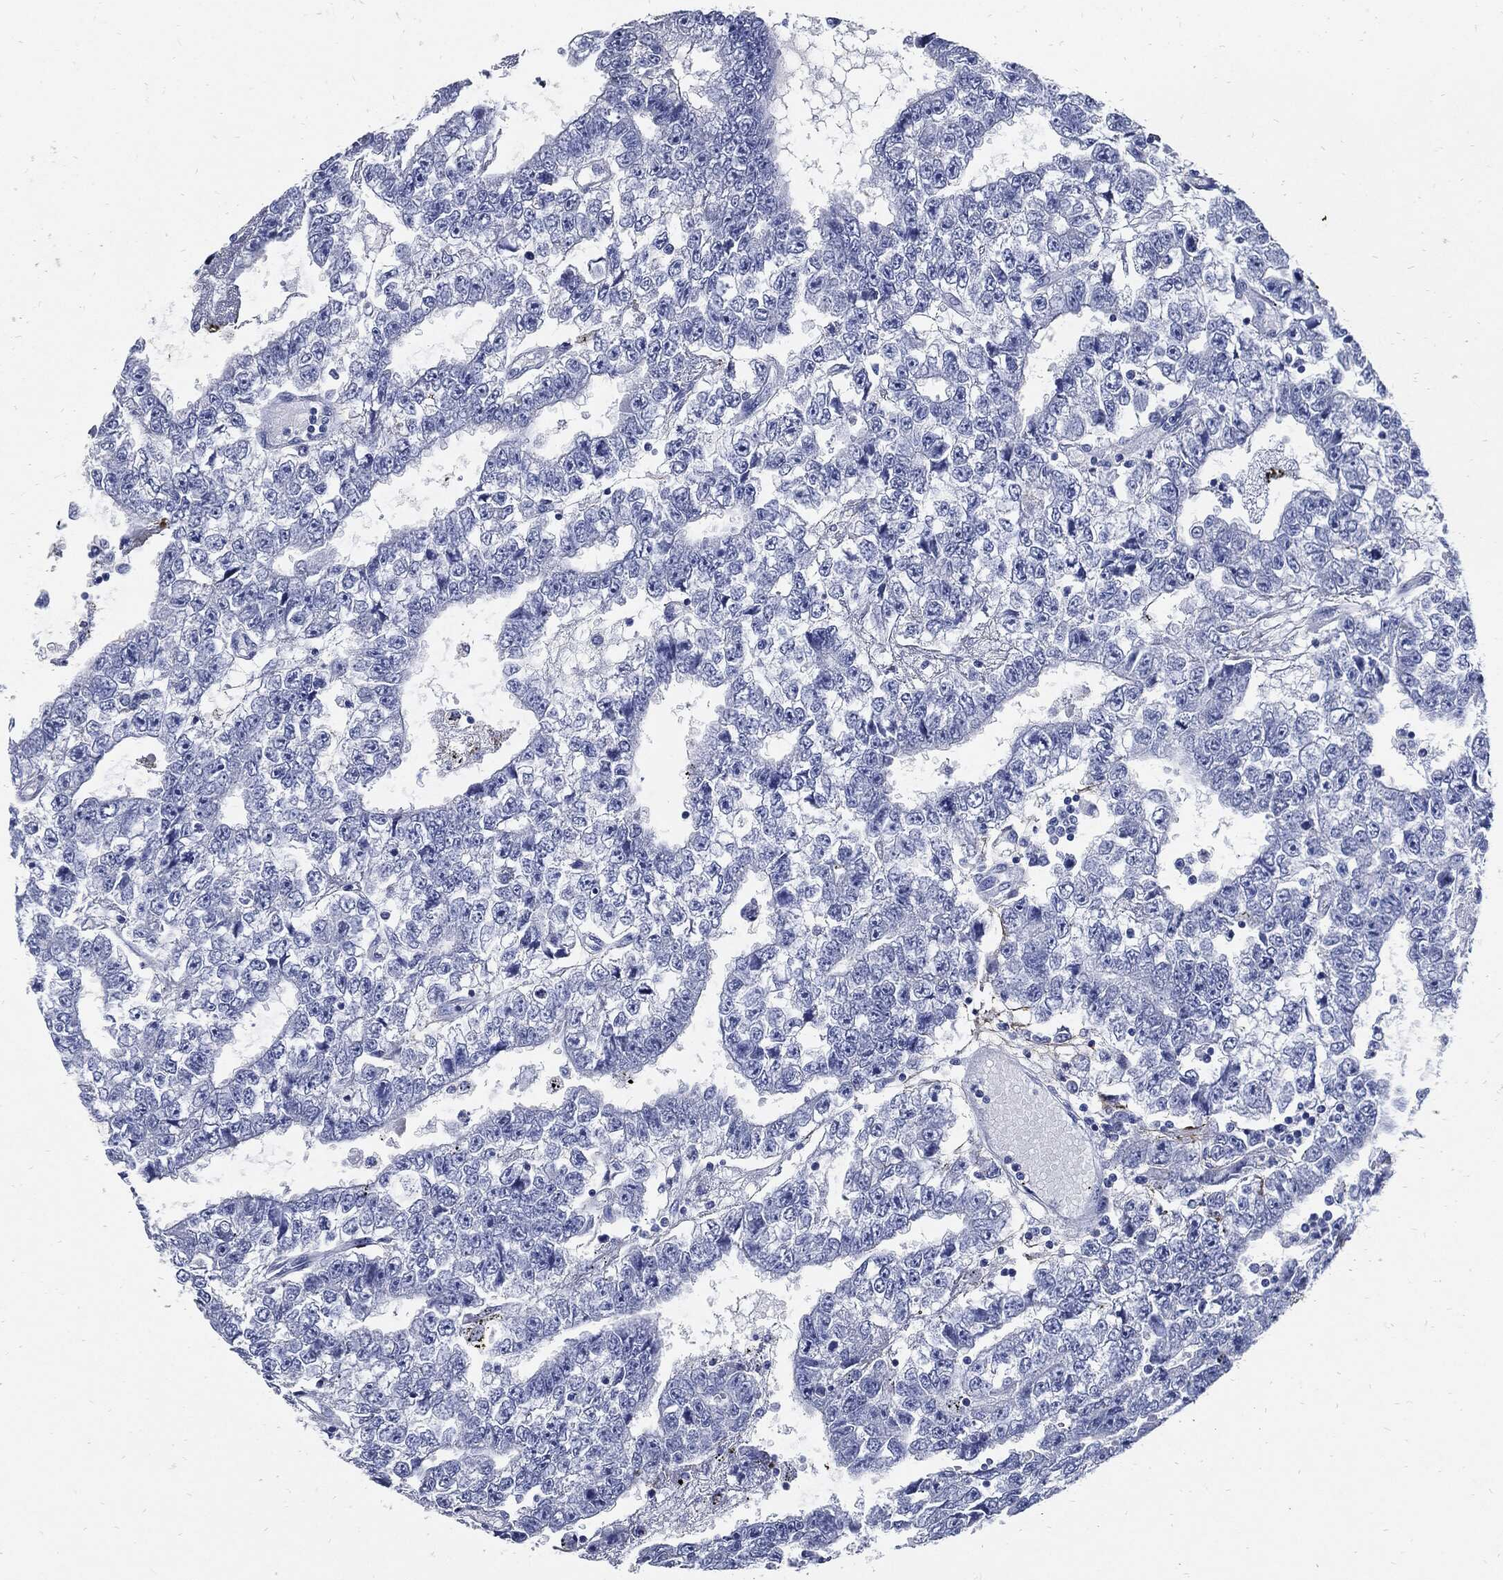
{"staining": {"intensity": "negative", "quantity": "none", "location": "none"}, "tissue": "testis cancer", "cell_type": "Tumor cells", "image_type": "cancer", "snomed": [{"axis": "morphology", "description": "Carcinoma, Embryonal, NOS"}, {"axis": "topography", "description": "Testis"}], "caption": "This is an immunohistochemistry (IHC) micrograph of human testis embryonal carcinoma. There is no positivity in tumor cells.", "gene": "FBN1", "patient": {"sex": "male", "age": 25}}